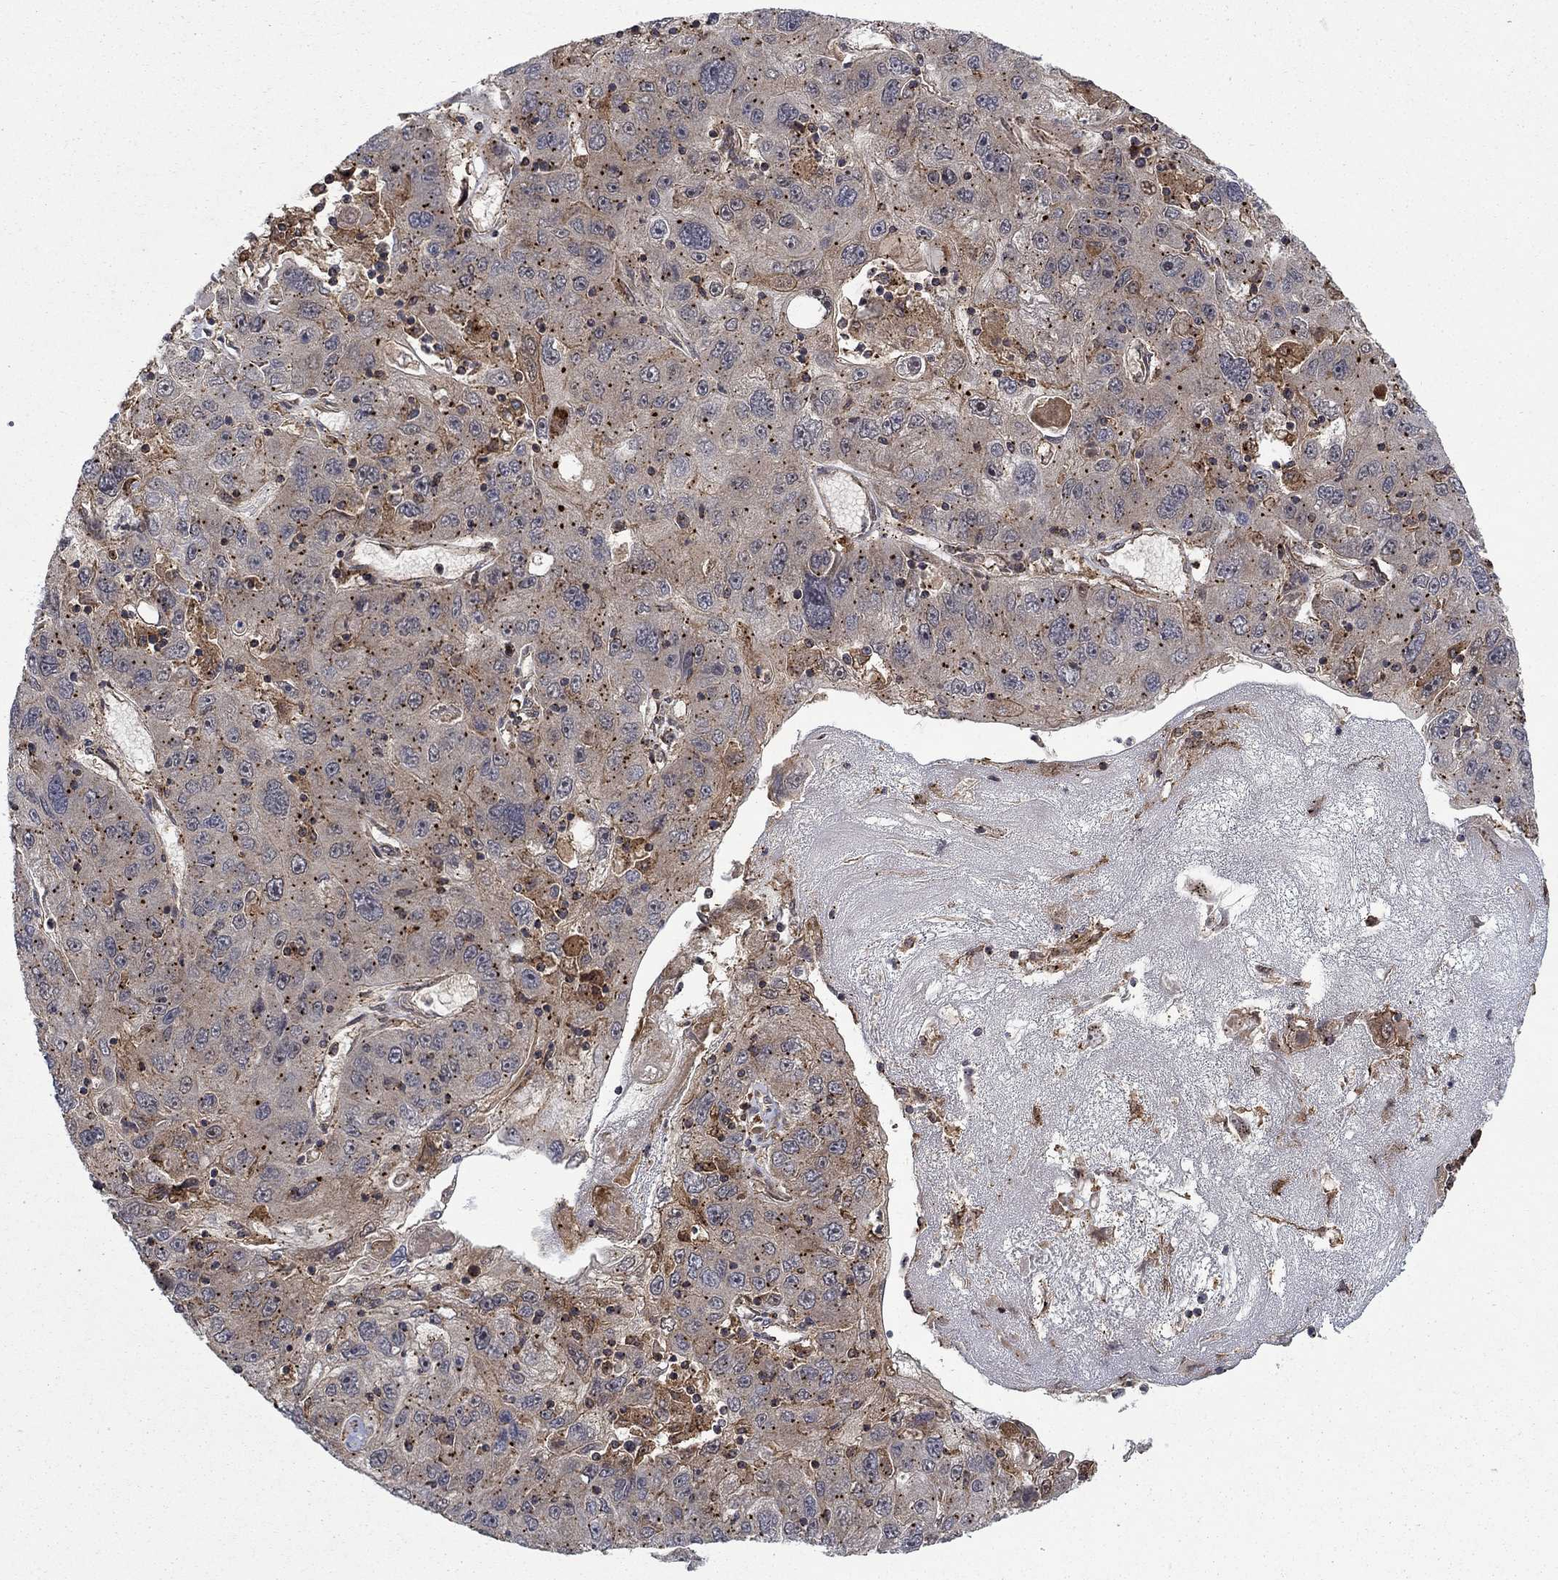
{"staining": {"intensity": "moderate", "quantity": "<25%", "location": "cytoplasmic/membranous"}, "tissue": "stomach cancer", "cell_type": "Tumor cells", "image_type": "cancer", "snomed": [{"axis": "morphology", "description": "Adenocarcinoma, NOS"}, {"axis": "topography", "description": "Stomach"}], "caption": "Human stomach cancer (adenocarcinoma) stained with a brown dye demonstrates moderate cytoplasmic/membranous positive expression in about <25% of tumor cells.", "gene": "IFI35", "patient": {"sex": "male", "age": 56}}